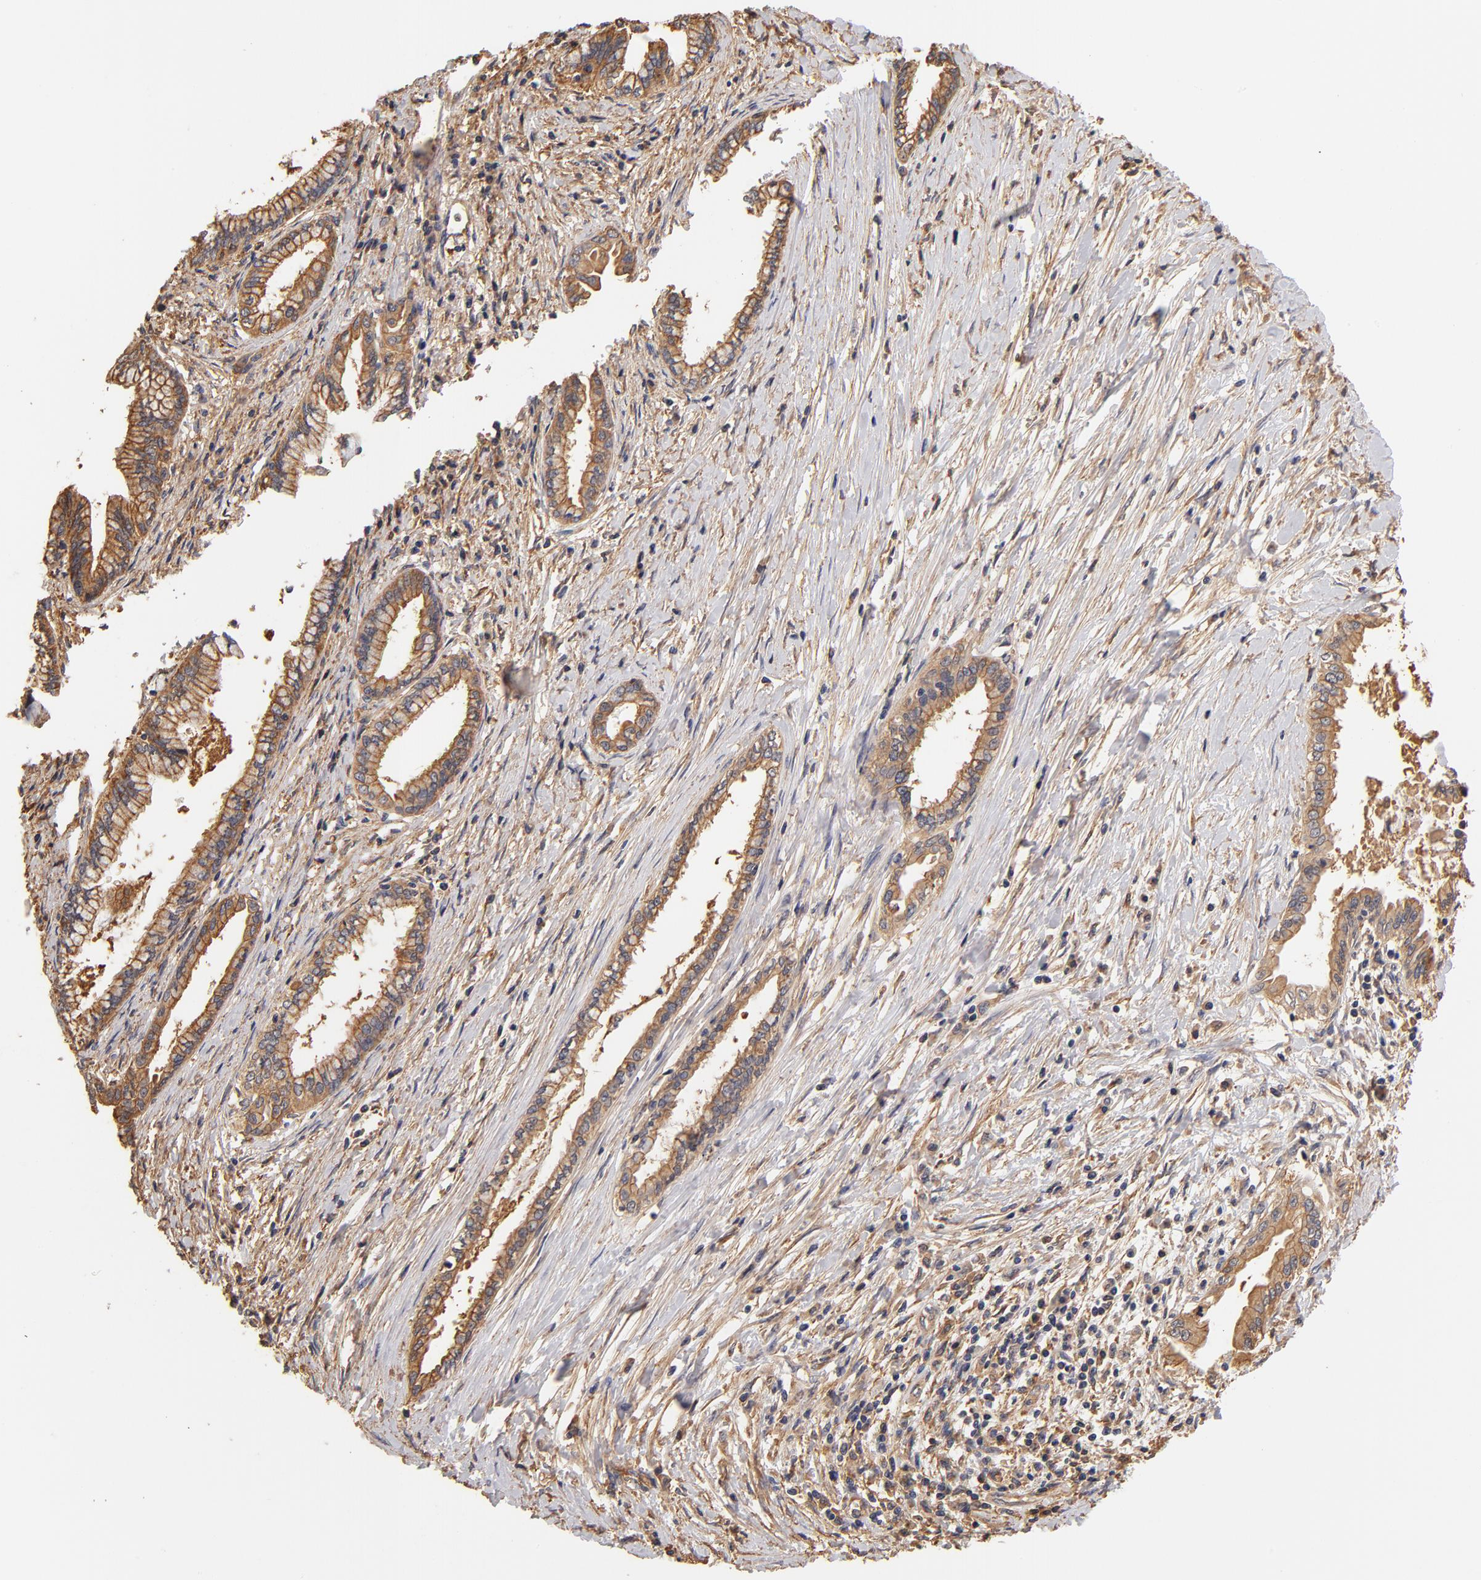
{"staining": {"intensity": "moderate", "quantity": "25%-75%", "location": "cytoplasmic/membranous"}, "tissue": "pancreatic cancer", "cell_type": "Tumor cells", "image_type": "cancer", "snomed": [{"axis": "morphology", "description": "Adenocarcinoma, NOS"}, {"axis": "topography", "description": "Pancreas"}], "caption": "A brown stain shows moderate cytoplasmic/membranous positivity of a protein in human adenocarcinoma (pancreatic) tumor cells. (brown staining indicates protein expression, while blue staining denotes nuclei).", "gene": "FCMR", "patient": {"sex": "female", "age": 64}}